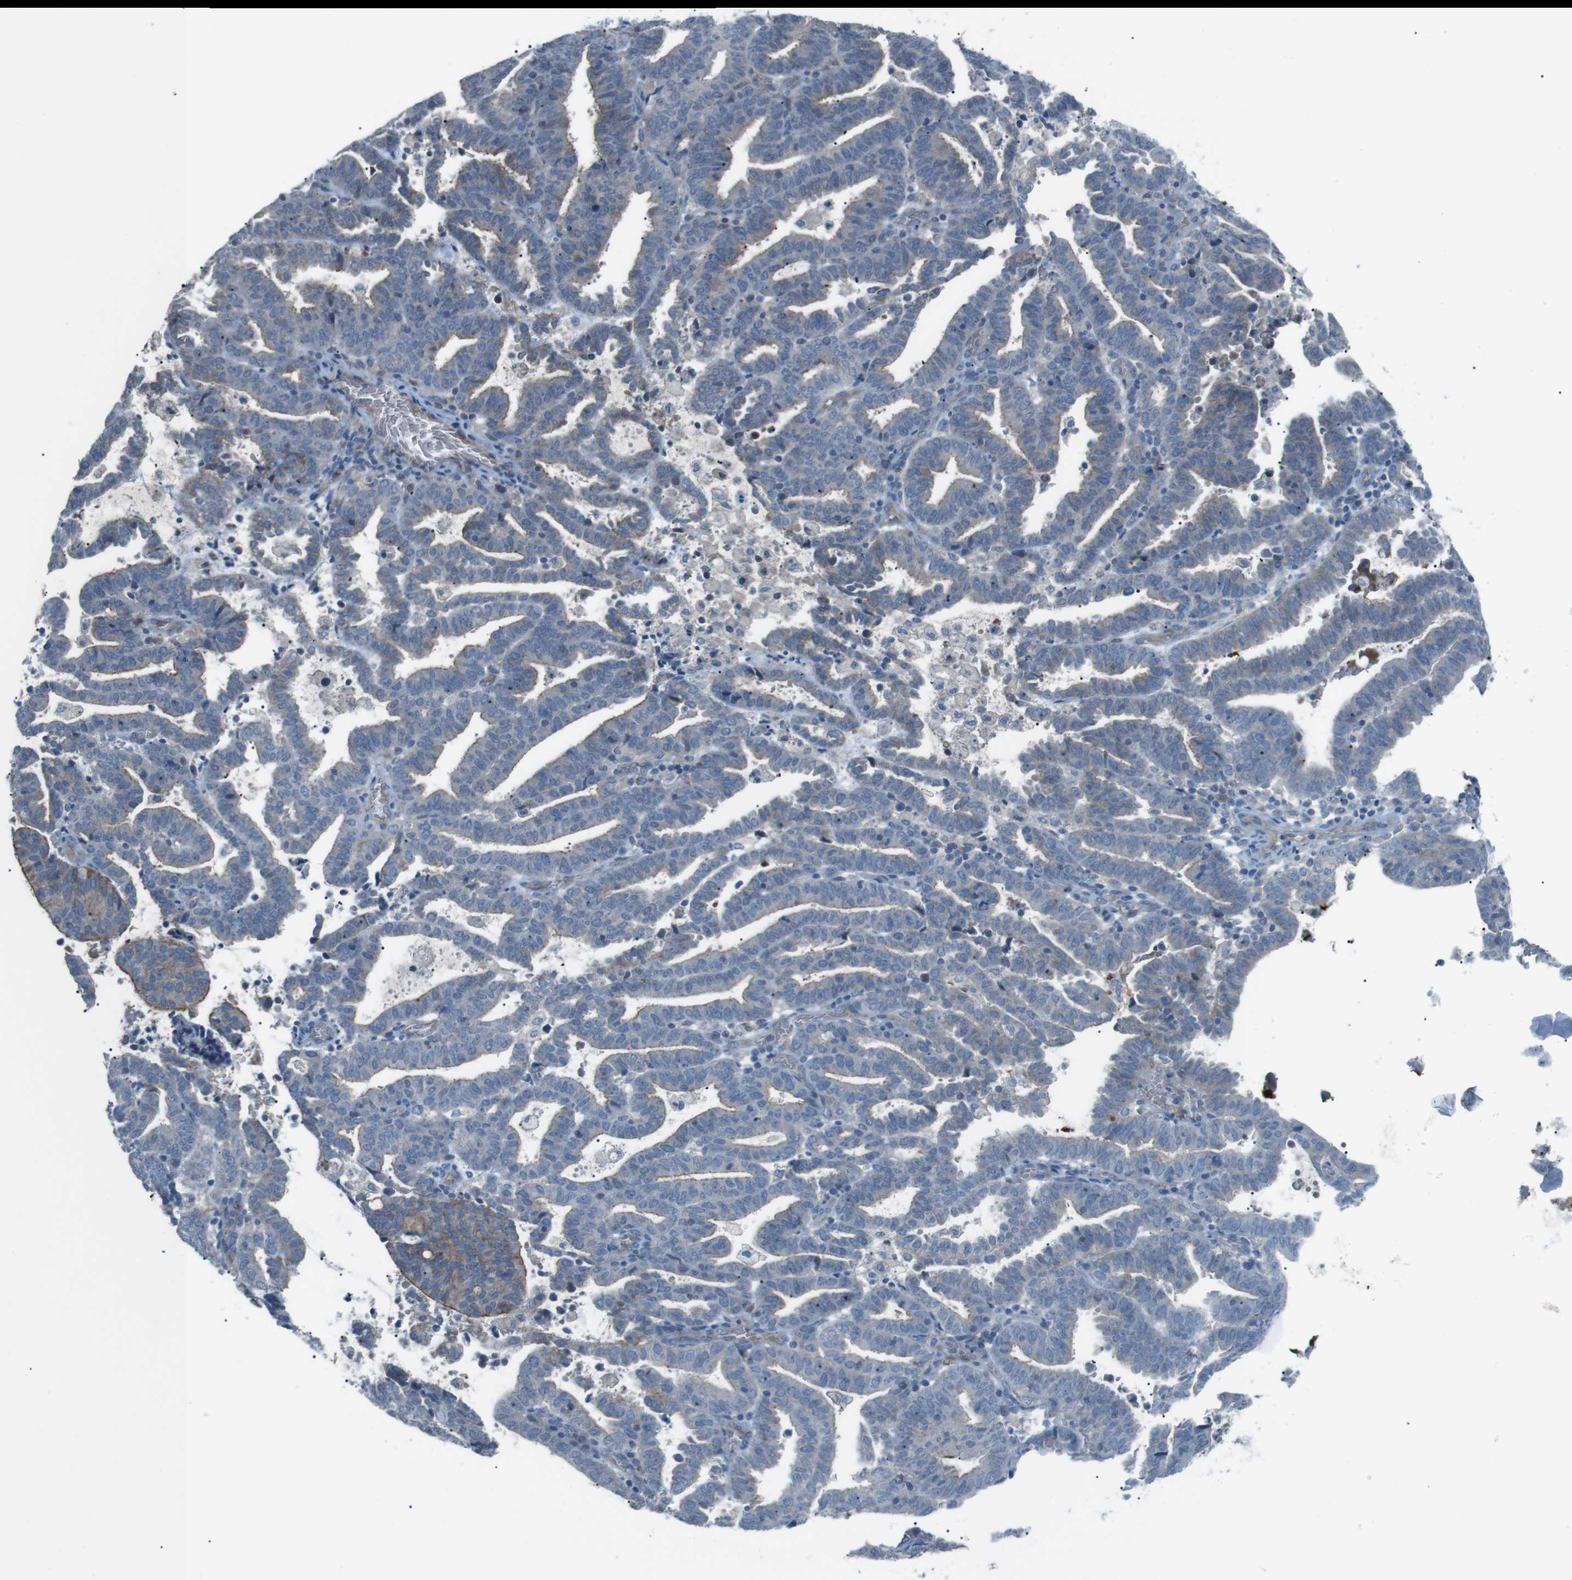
{"staining": {"intensity": "weak", "quantity": "25%-75%", "location": "cytoplasmic/membranous"}, "tissue": "endometrial cancer", "cell_type": "Tumor cells", "image_type": "cancer", "snomed": [{"axis": "morphology", "description": "Adenocarcinoma, NOS"}, {"axis": "topography", "description": "Uterus"}], "caption": "The photomicrograph demonstrates a brown stain indicating the presence of a protein in the cytoplasmic/membranous of tumor cells in endometrial cancer (adenocarcinoma).", "gene": "SPTA1", "patient": {"sex": "female", "age": 83}}